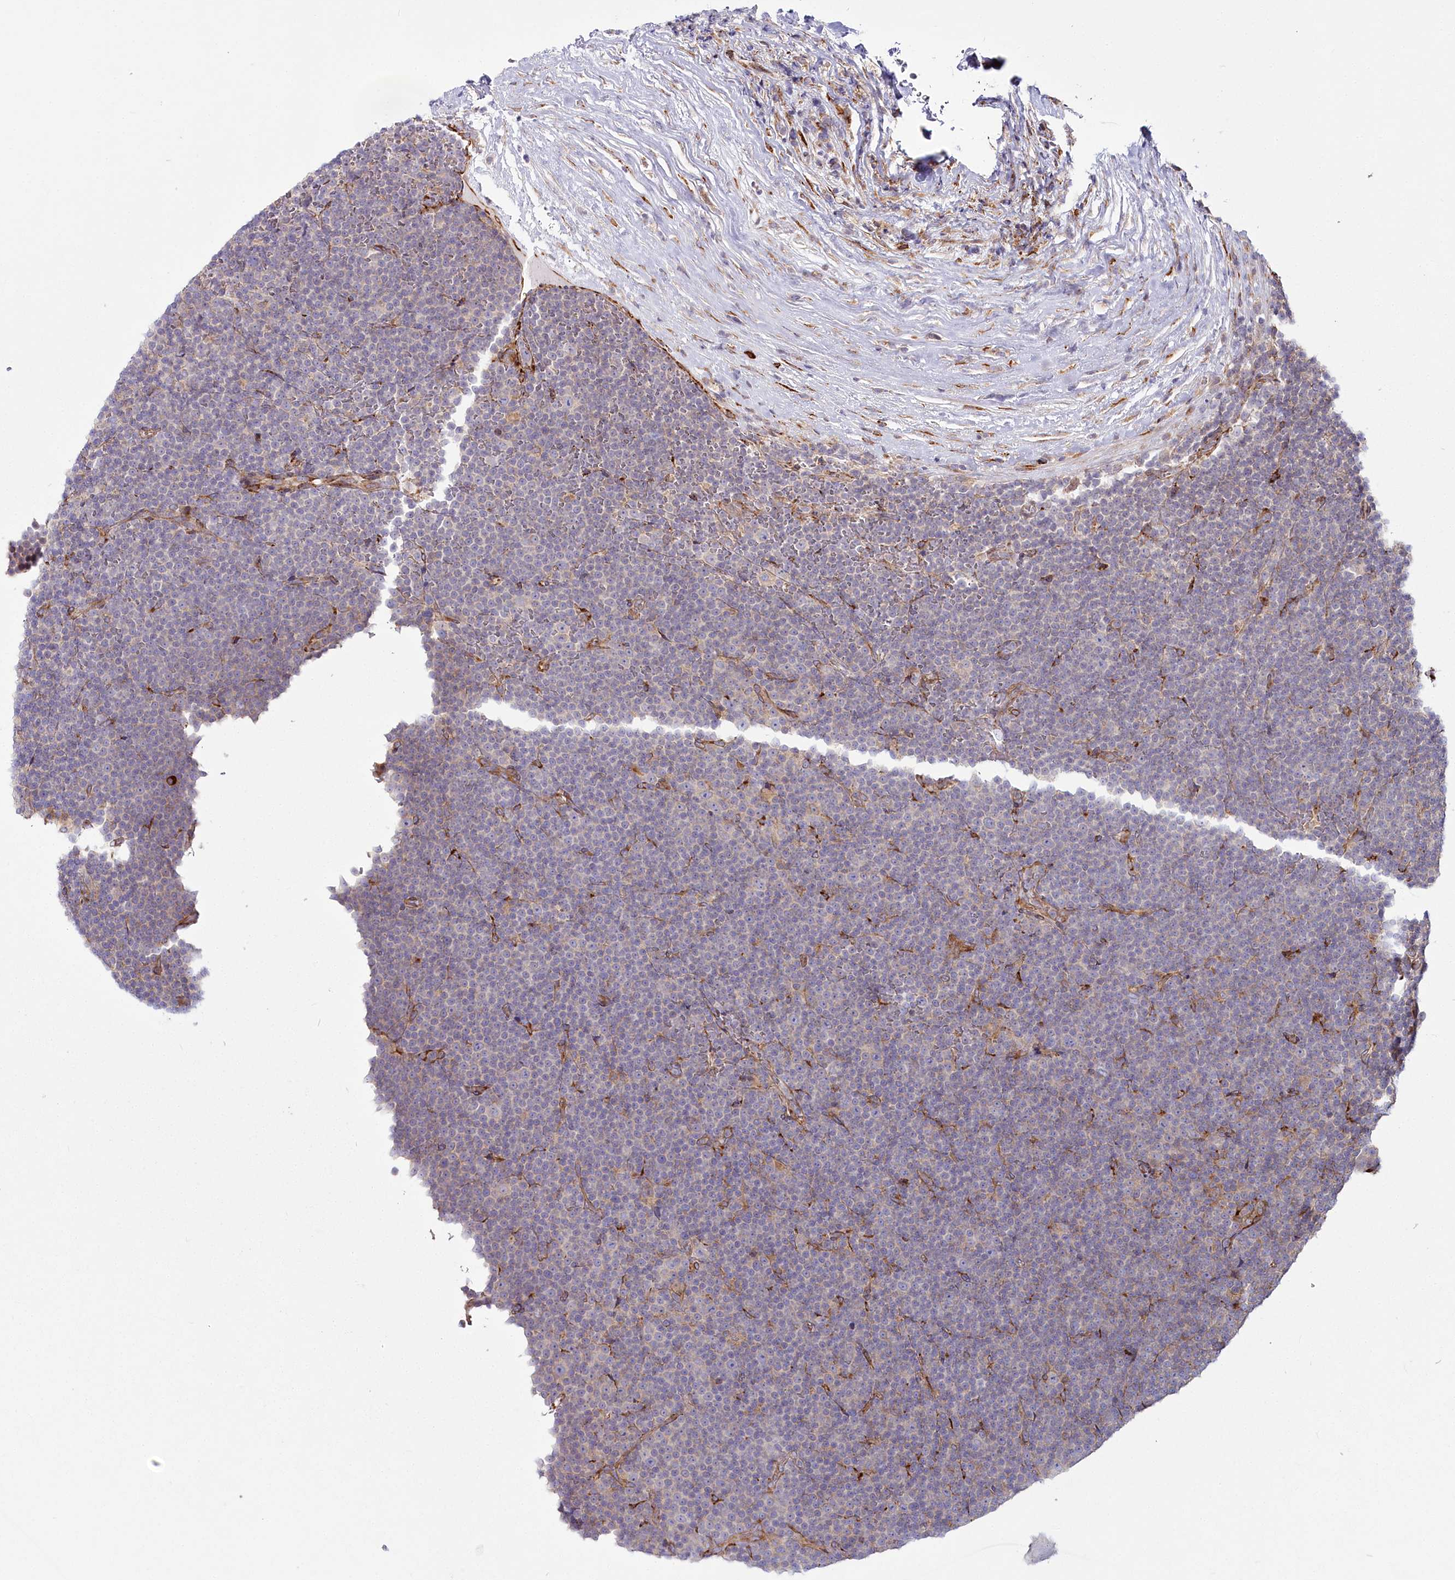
{"staining": {"intensity": "negative", "quantity": "none", "location": "none"}, "tissue": "lymphoma", "cell_type": "Tumor cells", "image_type": "cancer", "snomed": [{"axis": "morphology", "description": "Malignant lymphoma, non-Hodgkin's type, Low grade"}, {"axis": "topography", "description": "Lymph node"}], "caption": "Immunohistochemistry (IHC) of human low-grade malignant lymphoma, non-Hodgkin's type exhibits no staining in tumor cells.", "gene": "POGLUT1", "patient": {"sex": "female", "age": 67}}